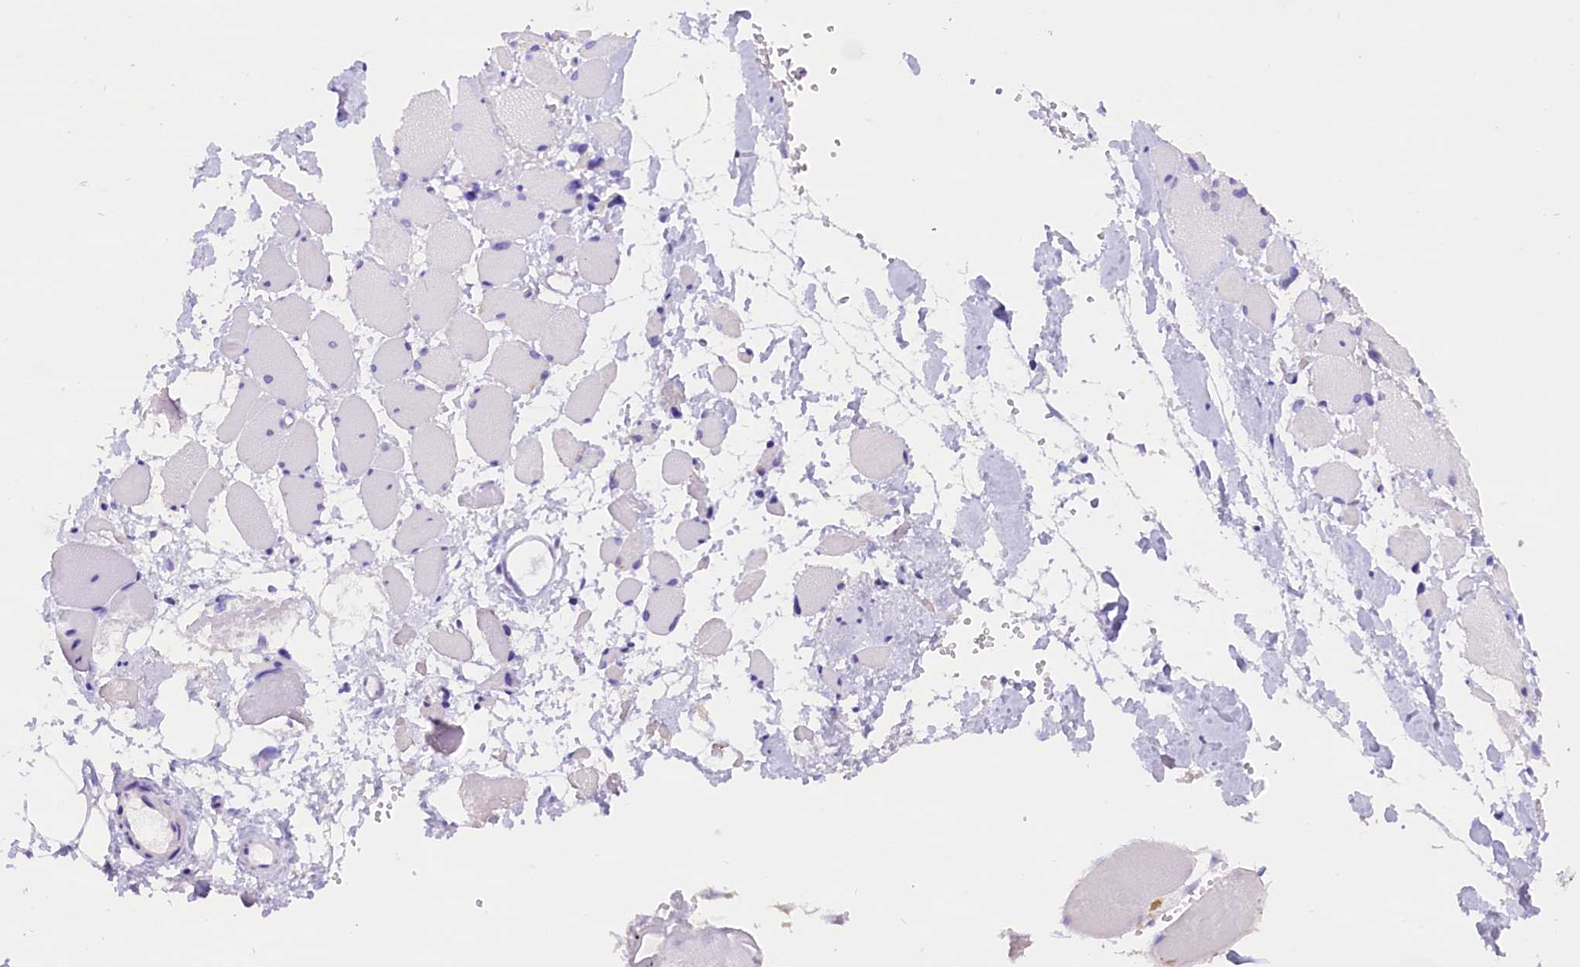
{"staining": {"intensity": "negative", "quantity": "none", "location": "none"}, "tissue": "skeletal muscle", "cell_type": "Myocytes", "image_type": "normal", "snomed": [{"axis": "morphology", "description": "Normal tissue, NOS"}, {"axis": "morphology", "description": "Basal cell carcinoma"}, {"axis": "topography", "description": "Skeletal muscle"}], "caption": "Myocytes show no significant protein expression in benign skeletal muscle. Brightfield microscopy of IHC stained with DAB (3,3'-diaminobenzidine) (brown) and hematoxylin (blue), captured at high magnification.", "gene": "ABAT", "patient": {"sex": "female", "age": 64}}